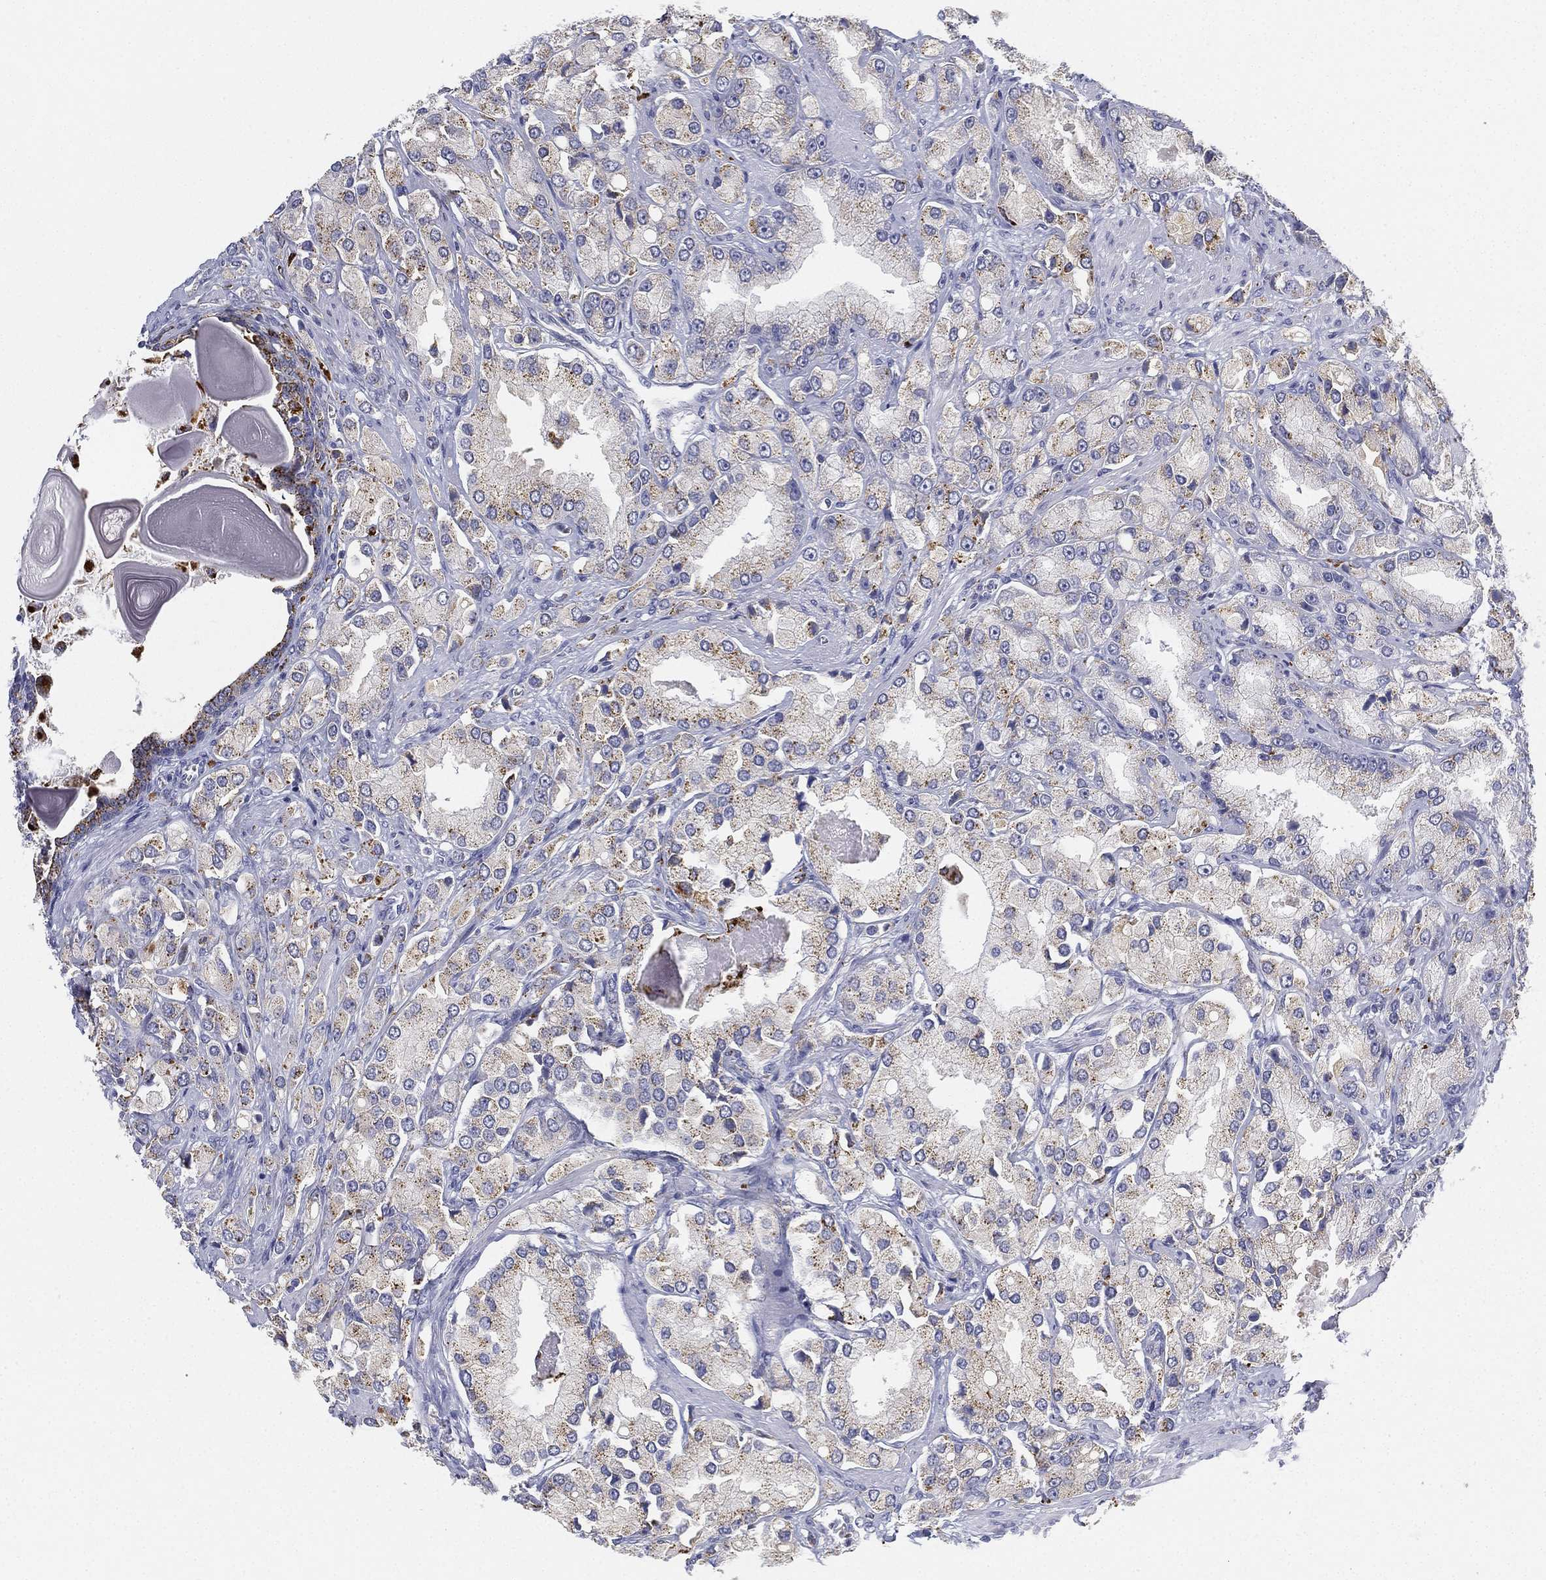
{"staining": {"intensity": "negative", "quantity": "none", "location": "none"}, "tissue": "prostate cancer", "cell_type": "Tumor cells", "image_type": "cancer", "snomed": [{"axis": "morphology", "description": "Adenocarcinoma, NOS"}, {"axis": "topography", "description": "Prostate and seminal vesicle, NOS"}, {"axis": "topography", "description": "Prostate"}], "caption": "IHC micrograph of neoplastic tissue: prostate adenocarcinoma stained with DAB demonstrates no significant protein positivity in tumor cells. (DAB (3,3'-diaminobenzidine) immunohistochemistry with hematoxylin counter stain).", "gene": "NPC2", "patient": {"sex": "male", "age": 64}}